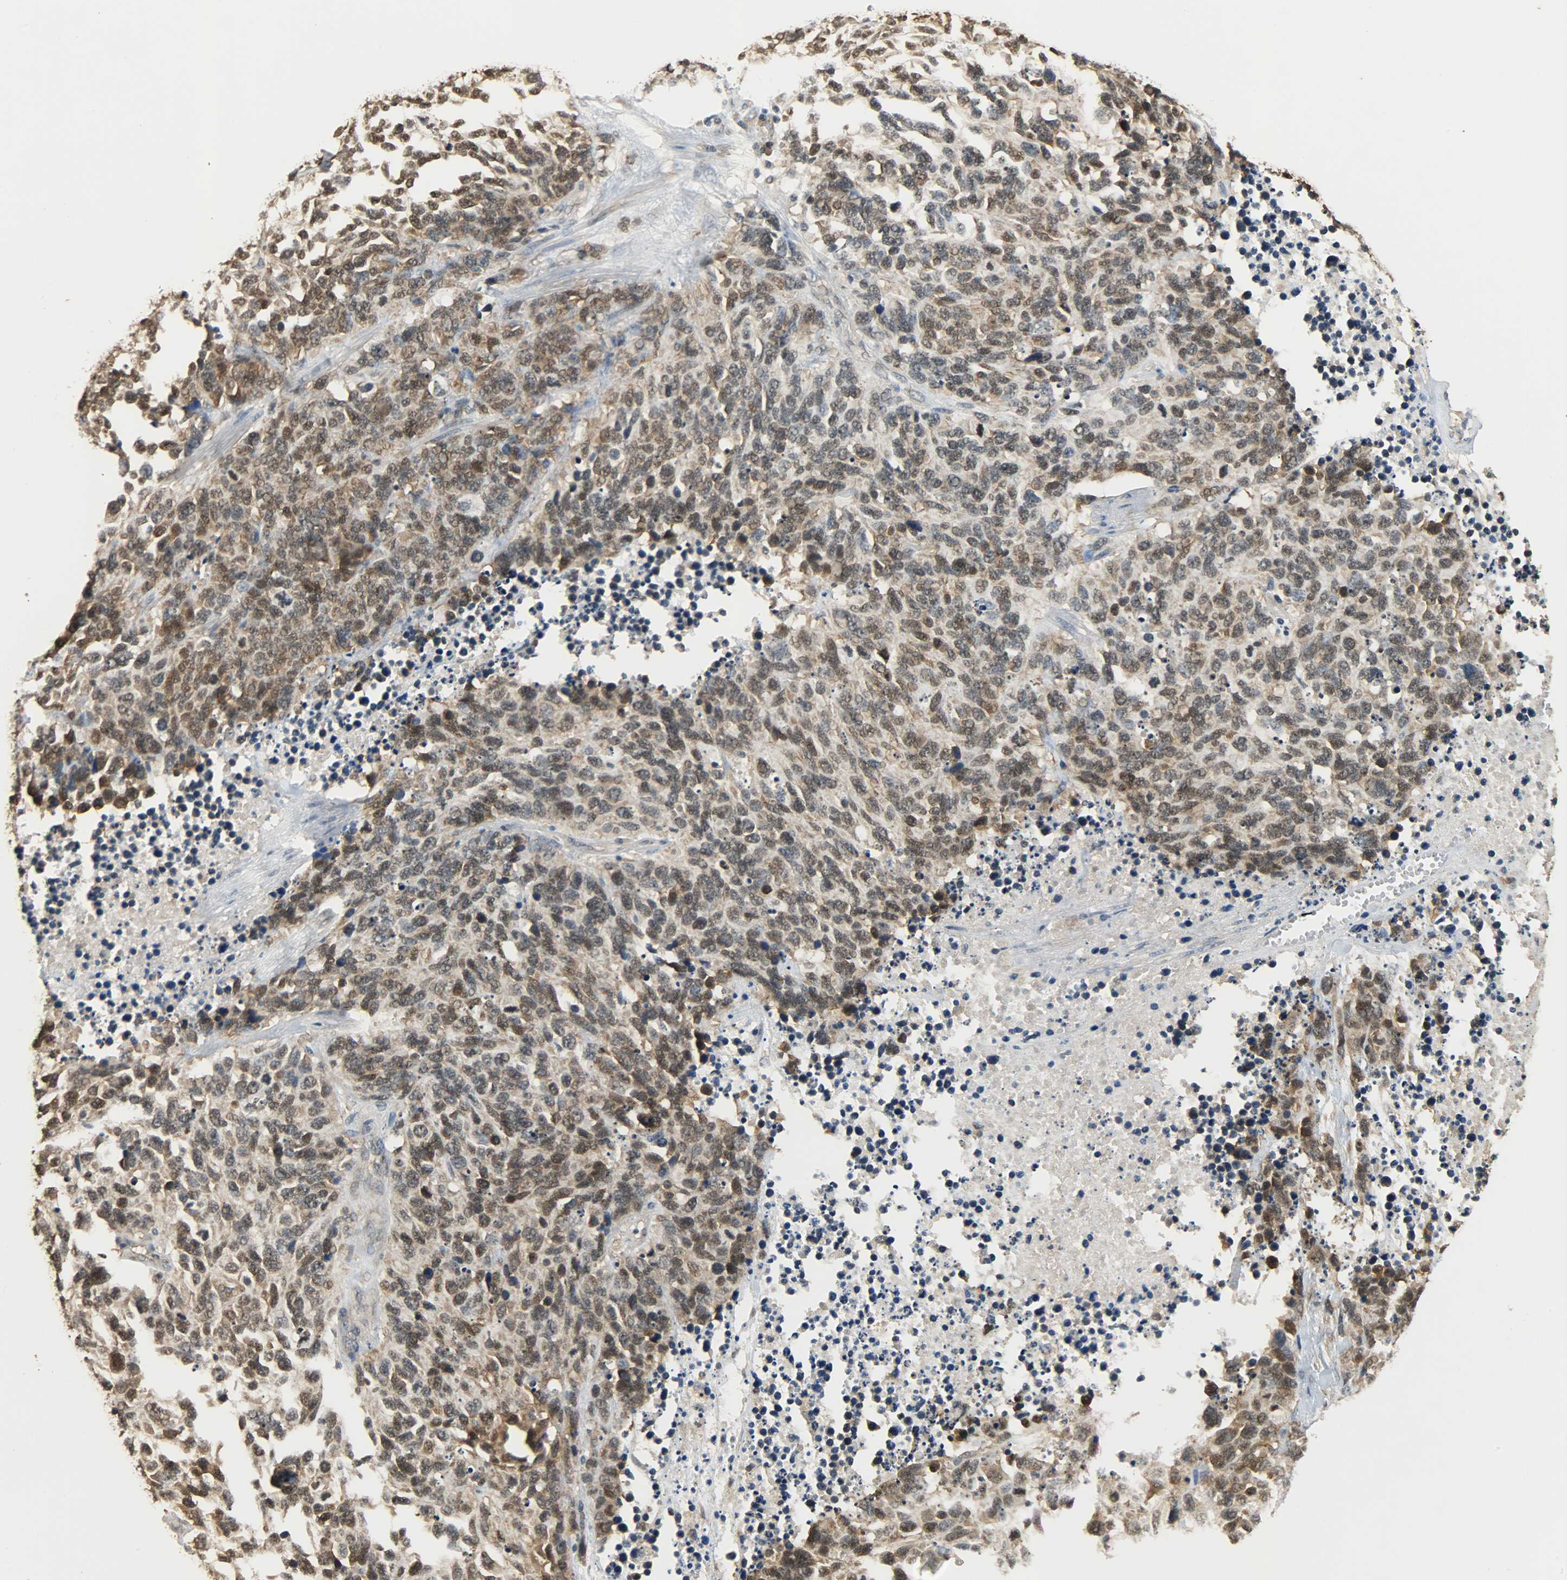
{"staining": {"intensity": "strong", "quantity": ">75%", "location": "cytoplasmic/membranous,nuclear"}, "tissue": "lung cancer", "cell_type": "Tumor cells", "image_type": "cancer", "snomed": [{"axis": "morphology", "description": "Neoplasm, malignant, NOS"}, {"axis": "topography", "description": "Lung"}], "caption": "Brown immunohistochemical staining in lung cancer (malignant neoplasm) reveals strong cytoplasmic/membranous and nuclear staining in approximately >75% of tumor cells. (Brightfield microscopy of DAB IHC at high magnification).", "gene": "EIF4EBP1", "patient": {"sex": "female", "age": 58}}